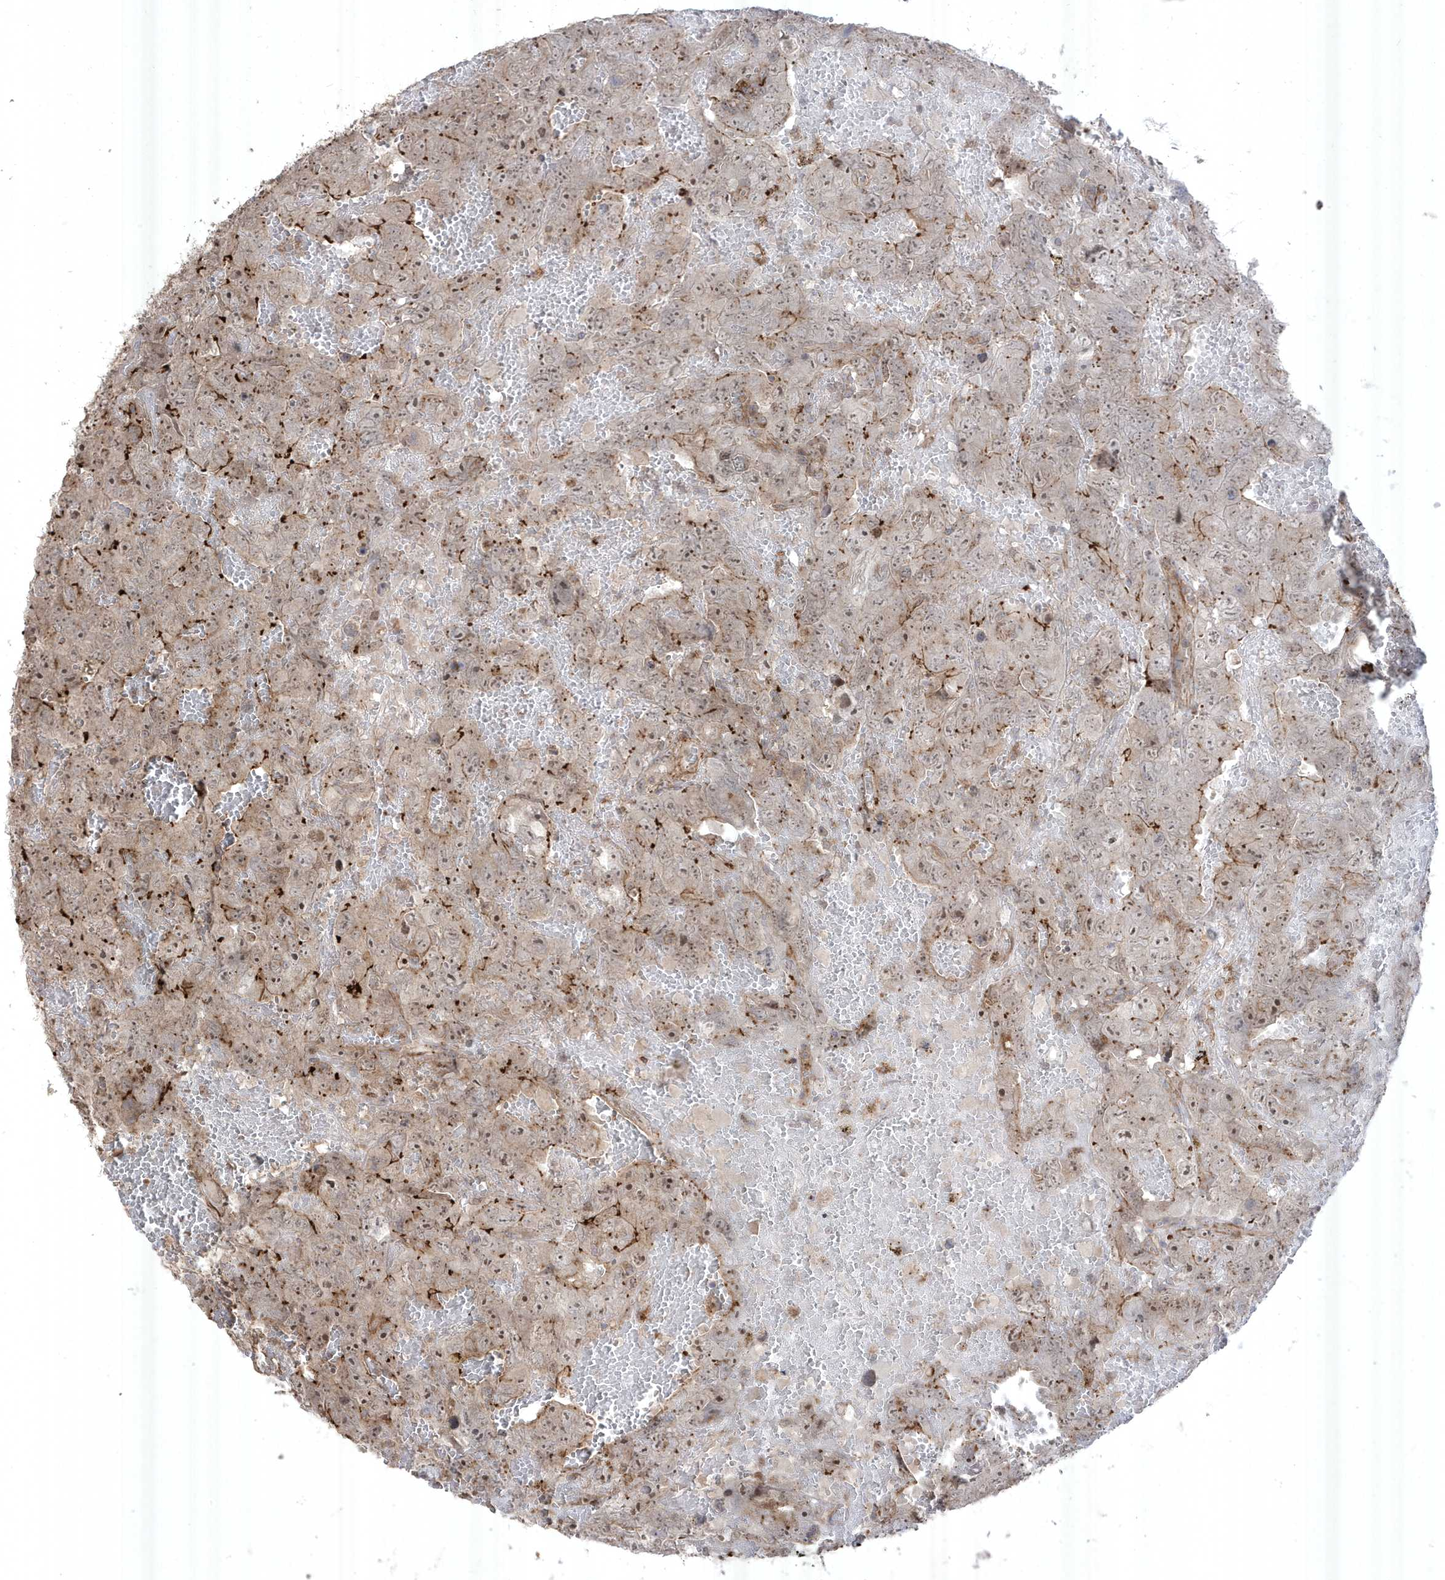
{"staining": {"intensity": "strong", "quantity": "<25%", "location": "cytoplasmic/membranous"}, "tissue": "testis cancer", "cell_type": "Tumor cells", "image_type": "cancer", "snomed": [{"axis": "morphology", "description": "Carcinoma, Embryonal, NOS"}, {"axis": "topography", "description": "Testis"}], "caption": "Brown immunohistochemical staining in testis embryonal carcinoma shows strong cytoplasmic/membranous staining in approximately <25% of tumor cells.", "gene": "CETN3", "patient": {"sex": "male", "age": 45}}